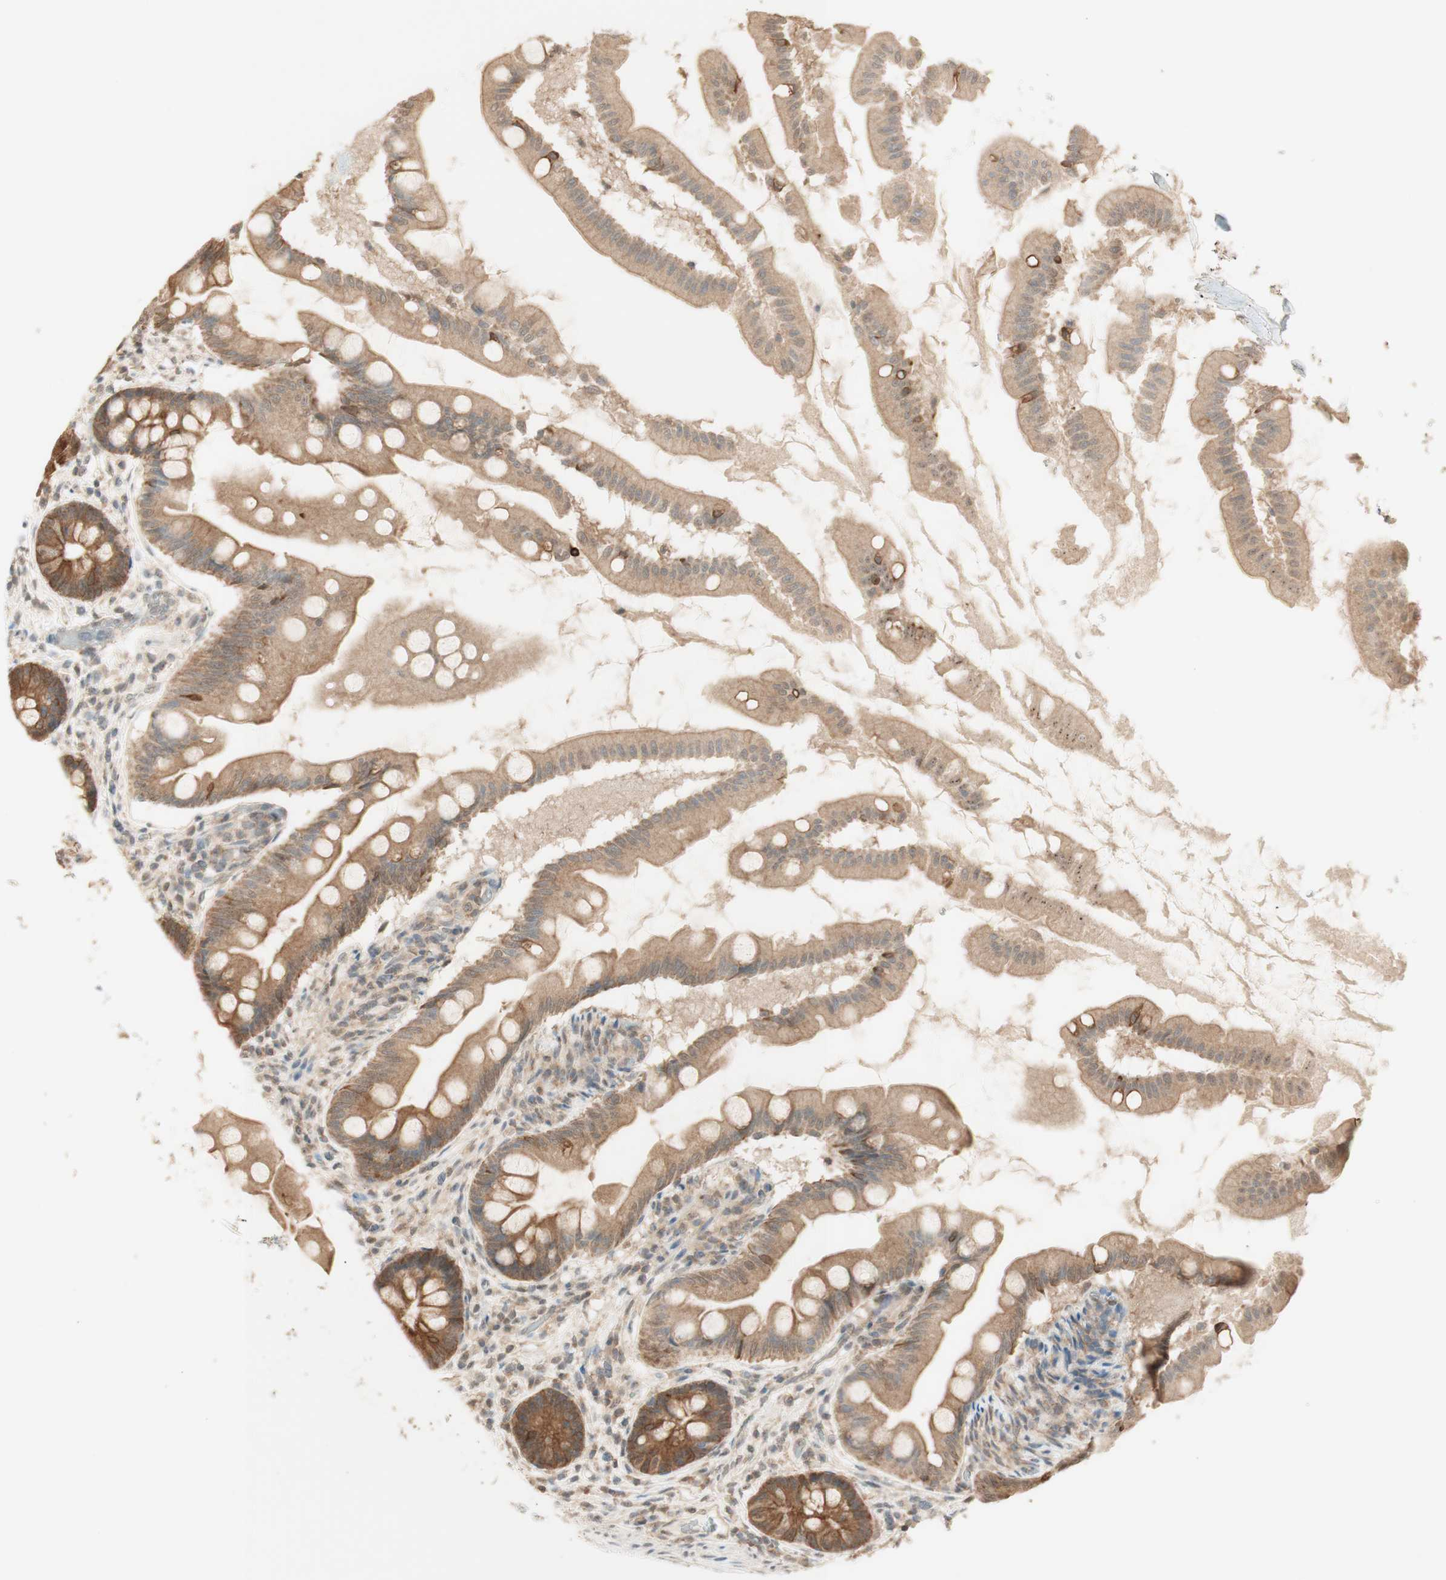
{"staining": {"intensity": "moderate", "quantity": ">75%", "location": "cytoplasmic/membranous"}, "tissue": "small intestine", "cell_type": "Glandular cells", "image_type": "normal", "snomed": [{"axis": "morphology", "description": "Normal tissue, NOS"}, {"axis": "topography", "description": "Small intestine"}], "caption": "Normal small intestine was stained to show a protein in brown. There is medium levels of moderate cytoplasmic/membranous positivity in approximately >75% of glandular cells.", "gene": "SPINT2", "patient": {"sex": "female", "age": 56}}